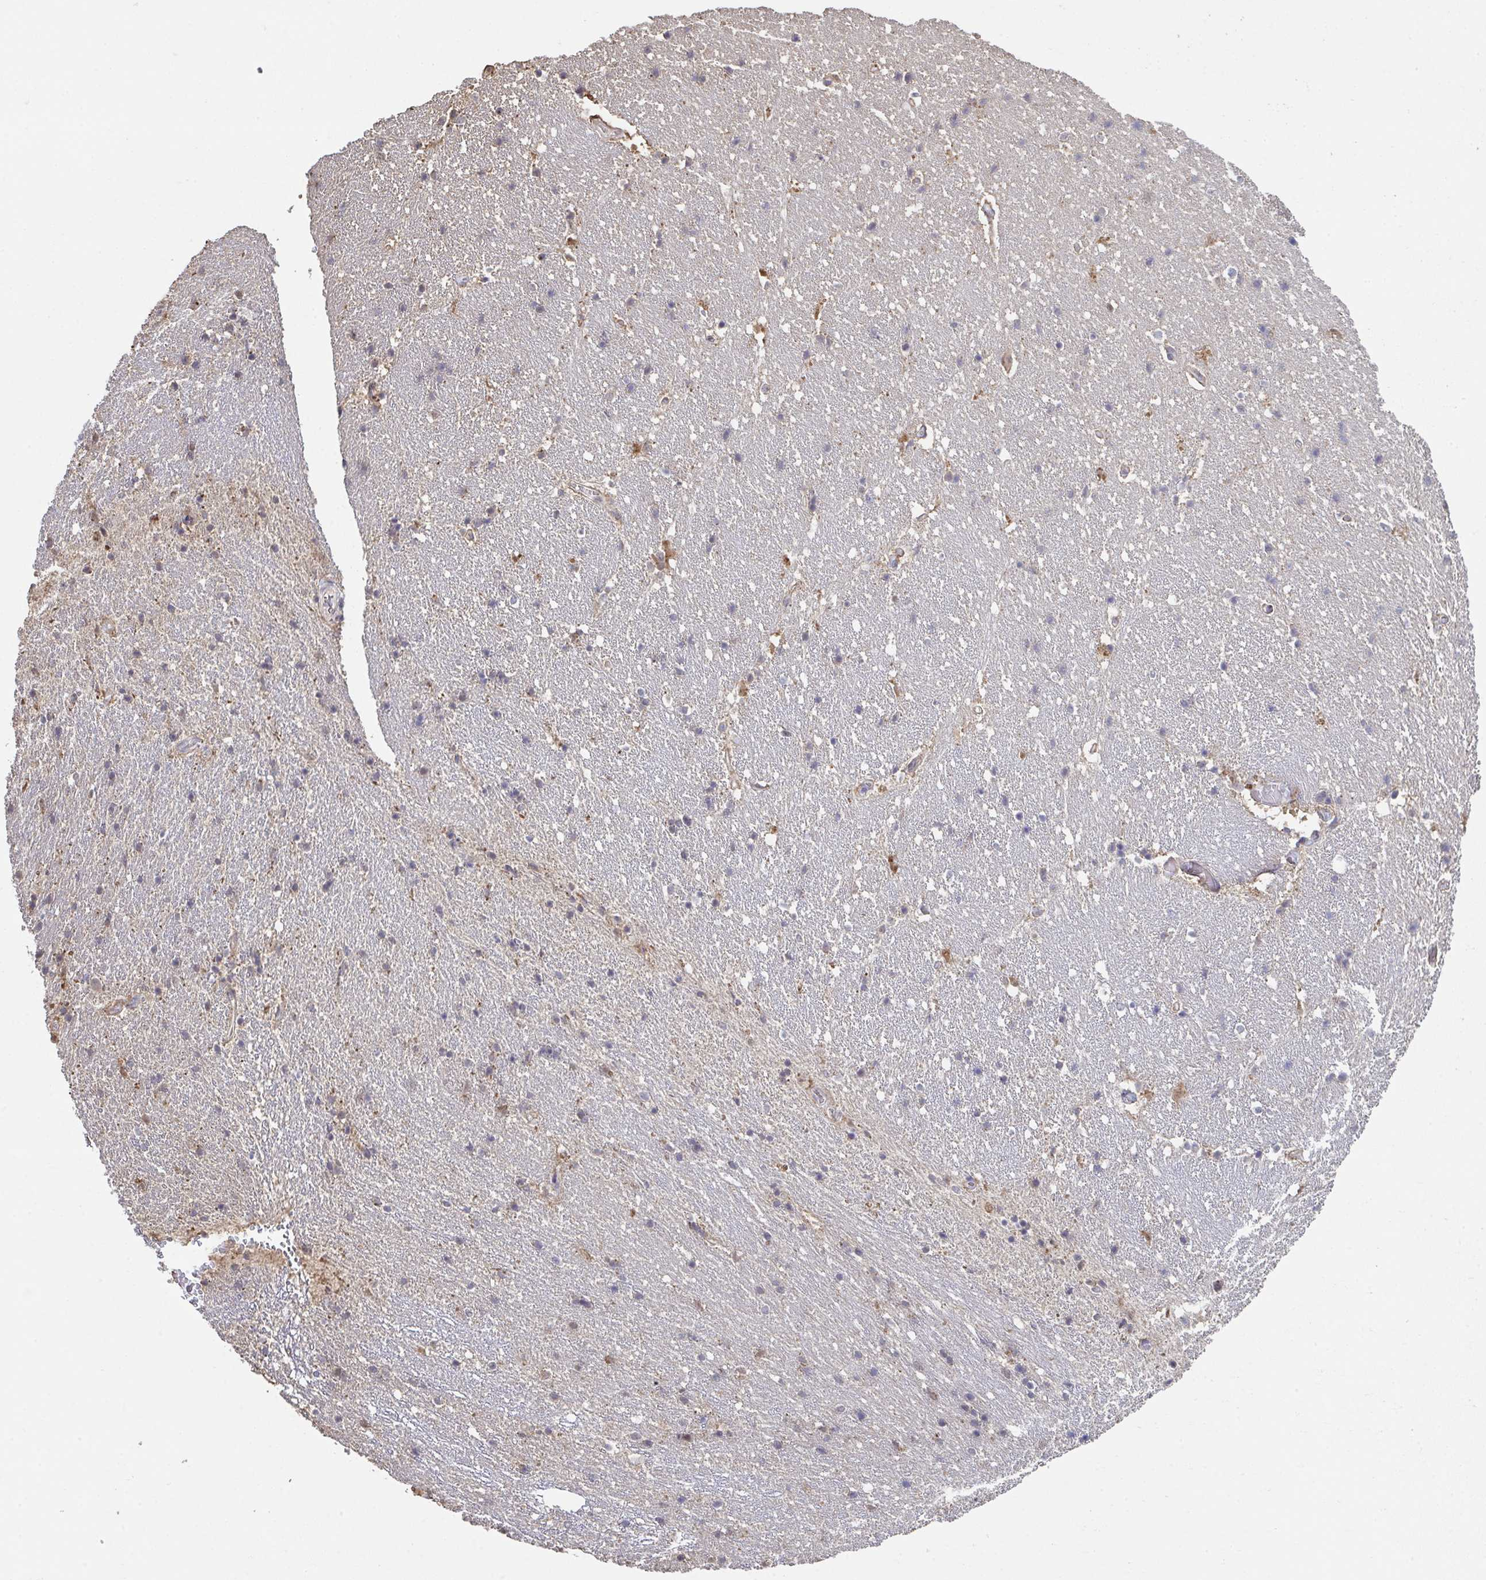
{"staining": {"intensity": "negative", "quantity": "none", "location": "none"}, "tissue": "hippocampus", "cell_type": "Glial cells", "image_type": "normal", "snomed": [{"axis": "morphology", "description": "Normal tissue, NOS"}, {"axis": "topography", "description": "Hippocampus"}], "caption": "Micrograph shows no significant protein positivity in glial cells of benign hippocampus. Nuclei are stained in blue.", "gene": "ACD", "patient": {"sex": "male", "age": 63}}